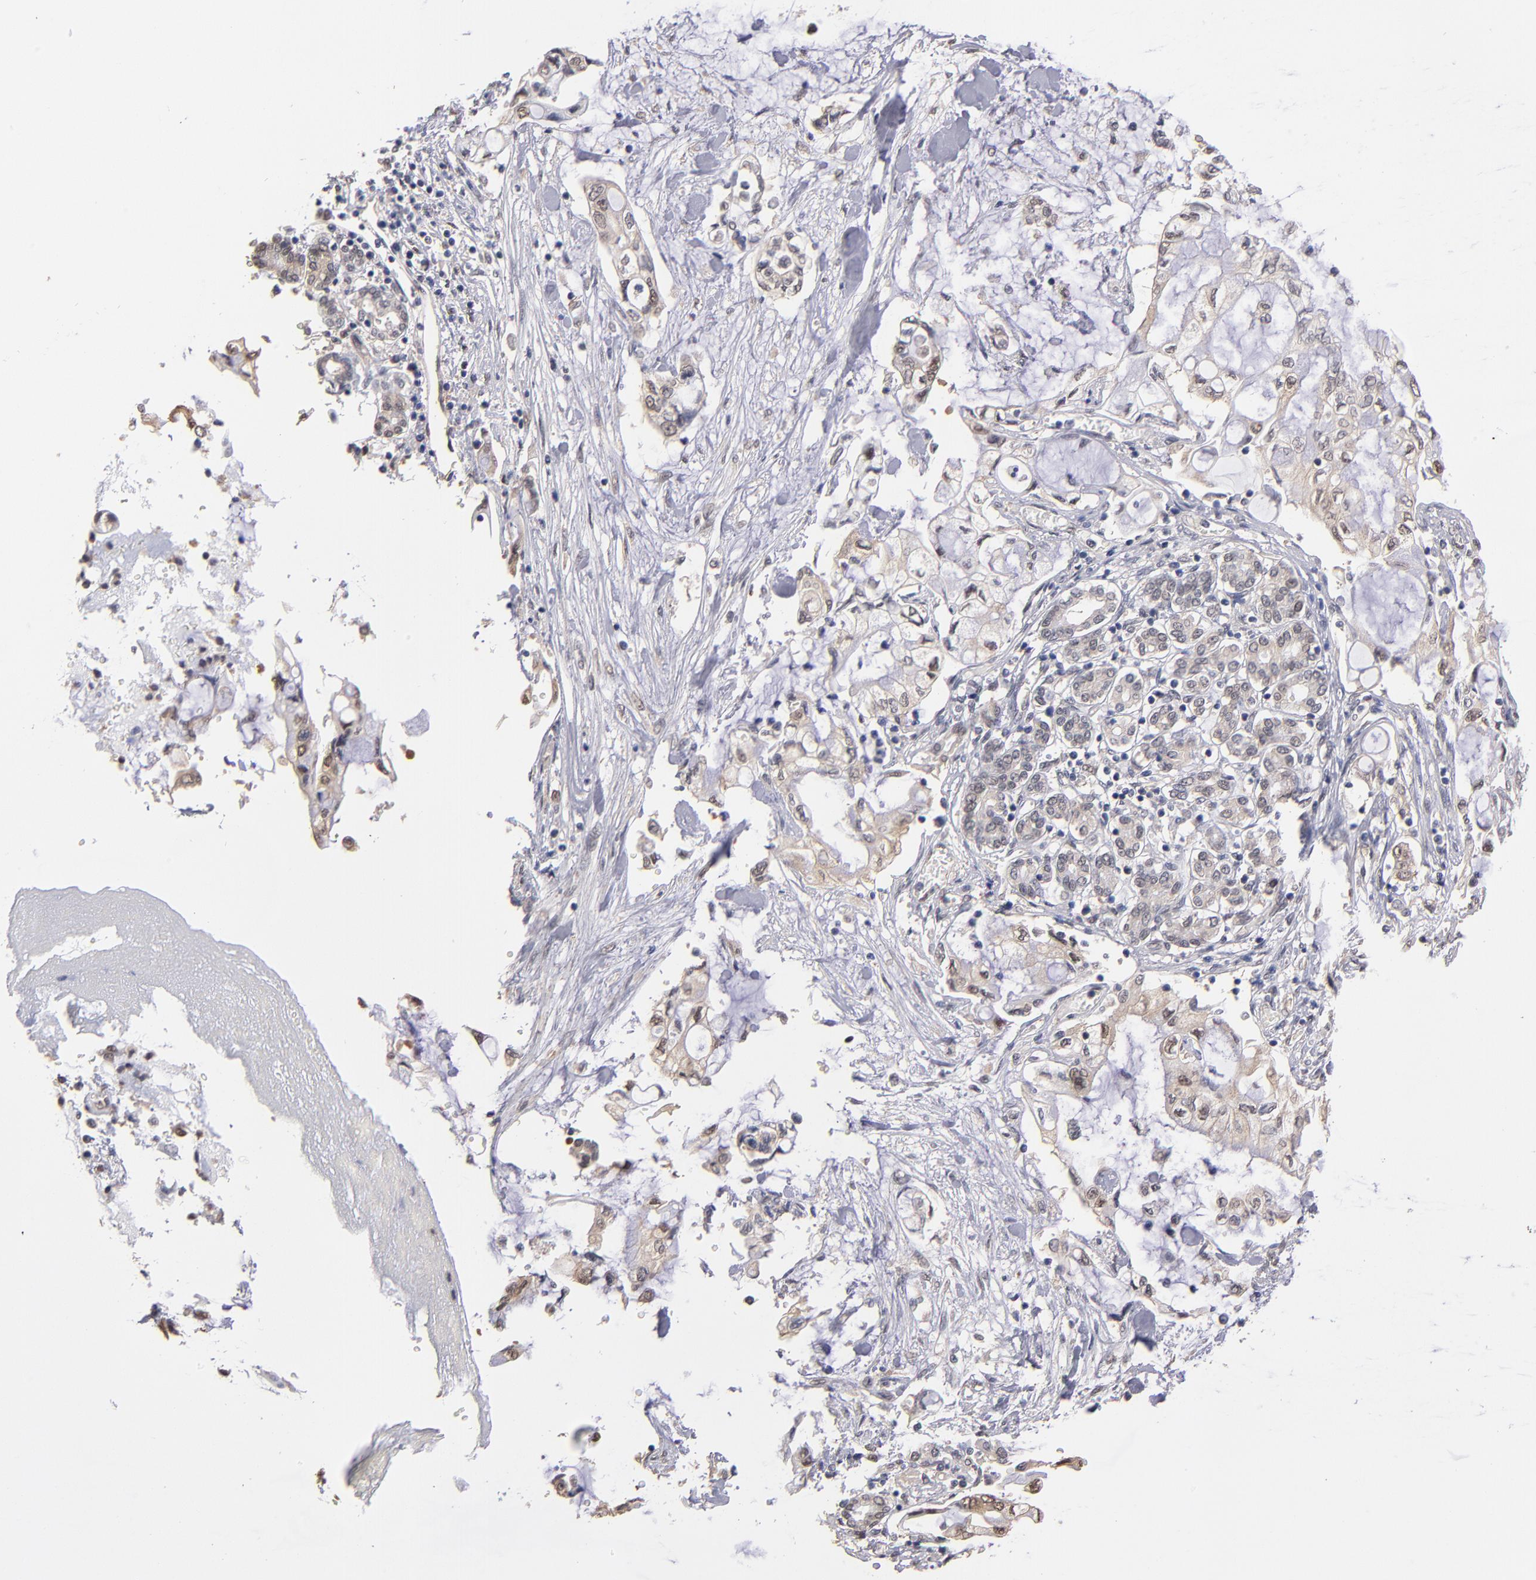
{"staining": {"intensity": "weak", "quantity": "25%-75%", "location": "nuclear"}, "tissue": "pancreatic cancer", "cell_type": "Tumor cells", "image_type": "cancer", "snomed": [{"axis": "morphology", "description": "Adenocarcinoma, NOS"}, {"axis": "topography", "description": "Pancreas"}], "caption": "Pancreatic adenocarcinoma stained with DAB (3,3'-diaminobenzidine) immunohistochemistry displays low levels of weak nuclear staining in approximately 25%-75% of tumor cells. (brown staining indicates protein expression, while blue staining denotes nuclei).", "gene": "PSMD10", "patient": {"sex": "female", "age": 70}}